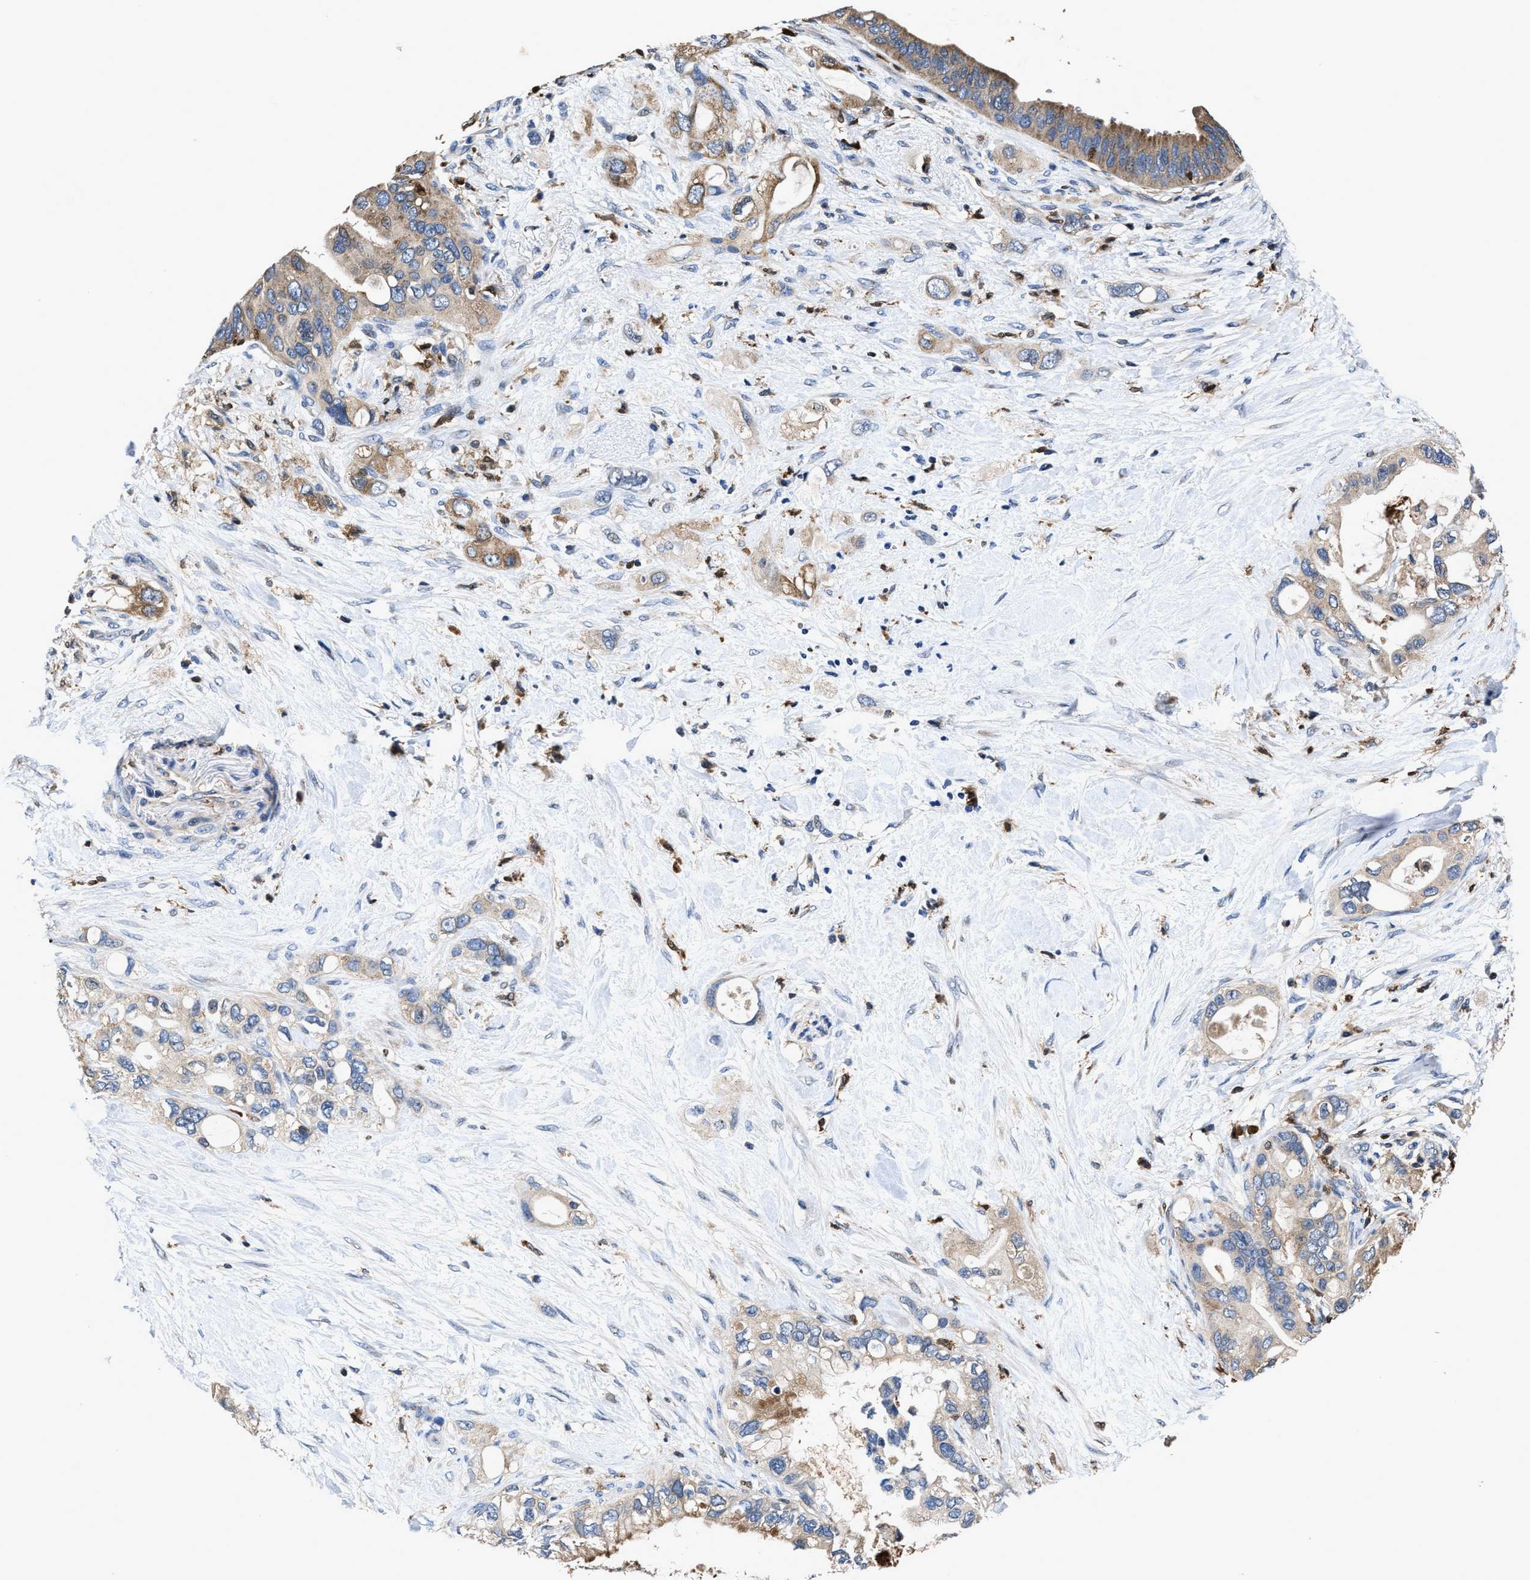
{"staining": {"intensity": "moderate", "quantity": "<25%", "location": "cytoplasmic/membranous"}, "tissue": "pancreatic cancer", "cell_type": "Tumor cells", "image_type": "cancer", "snomed": [{"axis": "morphology", "description": "Adenocarcinoma, NOS"}, {"axis": "topography", "description": "Pancreas"}], "caption": "Protein staining reveals moderate cytoplasmic/membranous staining in approximately <25% of tumor cells in adenocarcinoma (pancreatic). The staining is performed using DAB brown chromogen to label protein expression. The nuclei are counter-stained blue using hematoxylin.", "gene": "RGS10", "patient": {"sex": "female", "age": 56}}